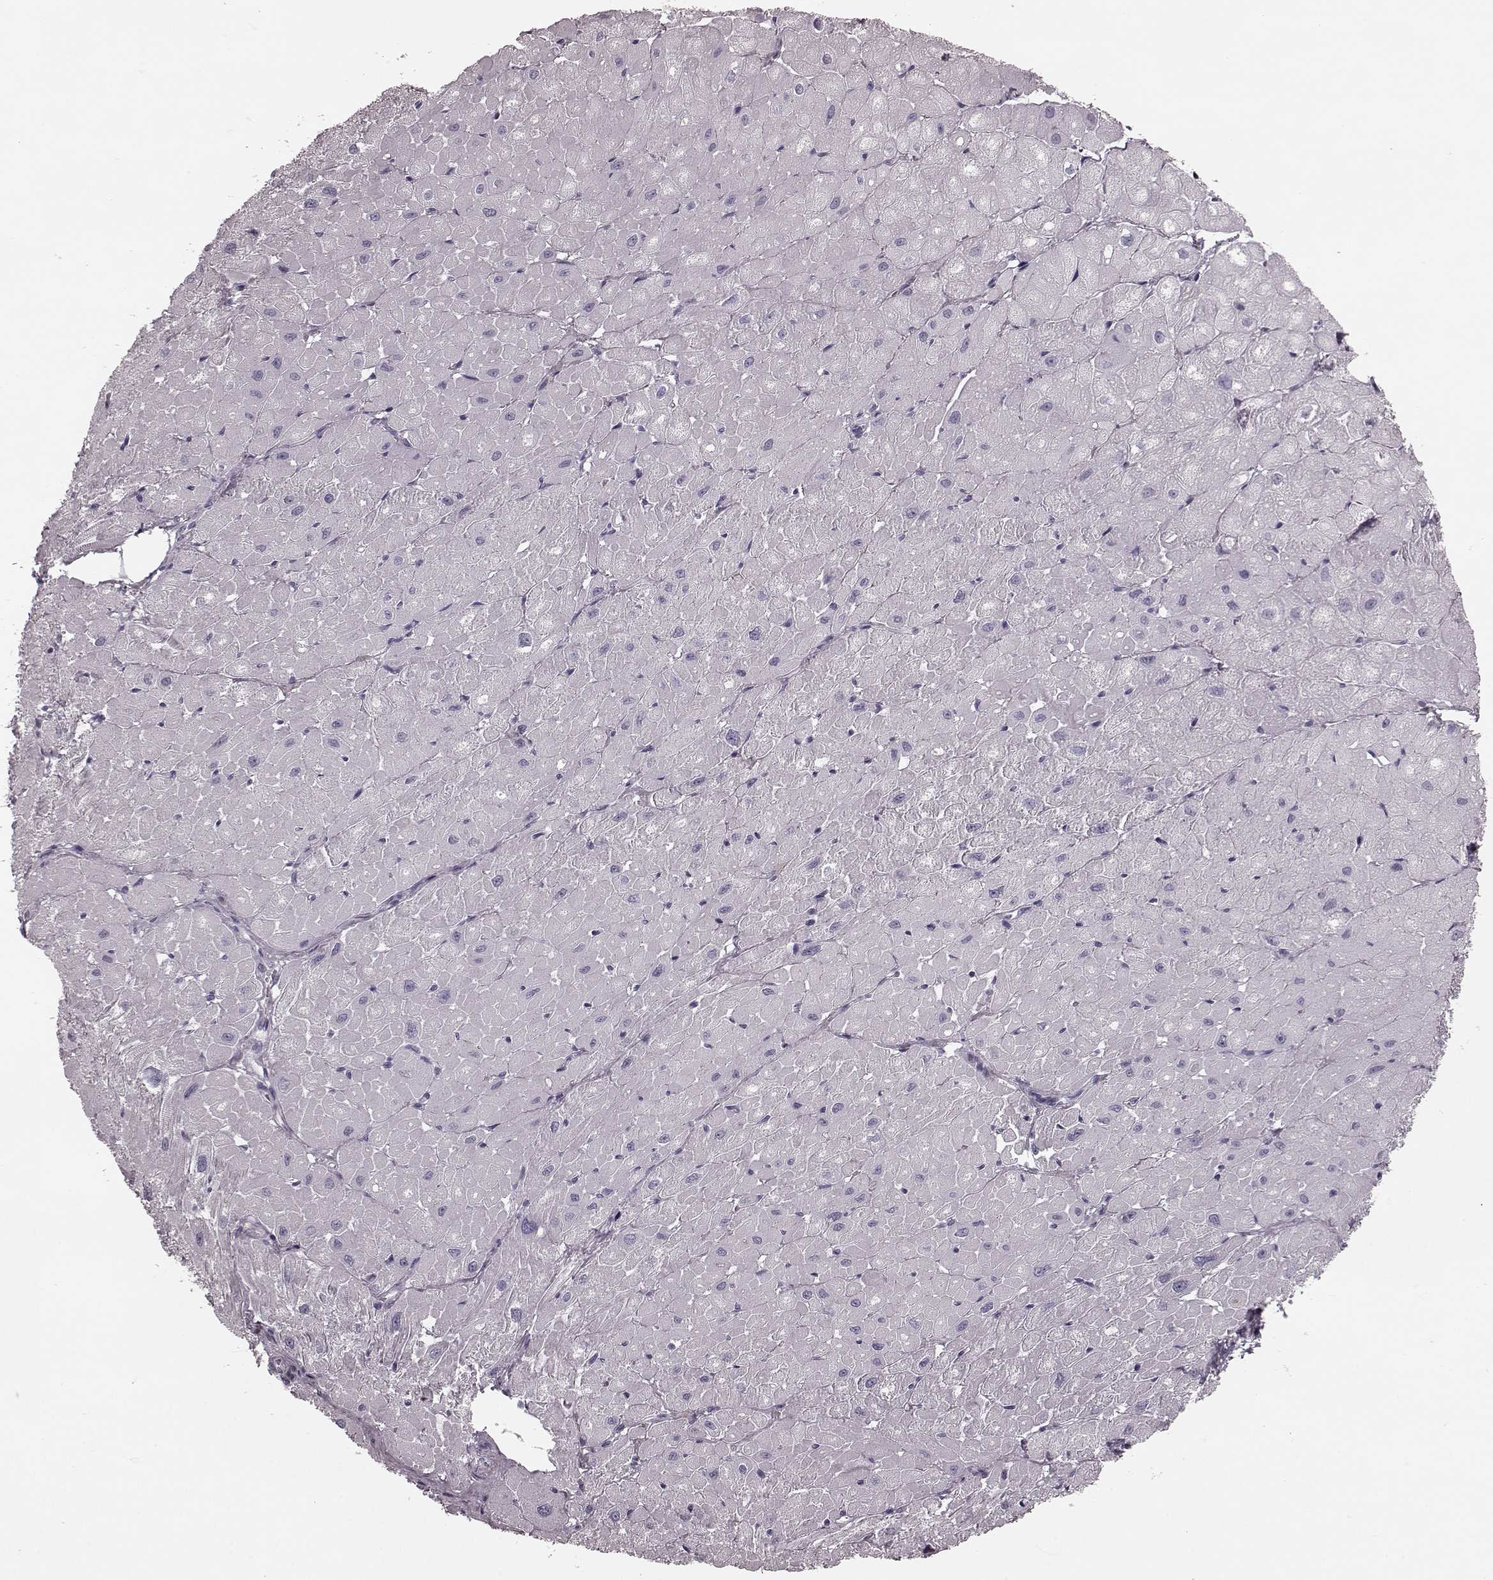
{"staining": {"intensity": "negative", "quantity": "none", "location": "none"}, "tissue": "heart muscle", "cell_type": "Cardiomyocytes", "image_type": "normal", "snomed": [{"axis": "morphology", "description": "Normal tissue, NOS"}, {"axis": "topography", "description": "Heart"}], "caption": "Immunohistochemistry image of benign heart muscle: human heart muscle stained with DAB exhibits no significant protein positivity in cardiomyocytes. The staining was performed using DAB (3,3'-diaminobenzidine) to visualize the protein expression in brown, while the nuclei were stained in blue with hematoxylin (Magnification: 20x).", "gene": "TRPM1", "patient": {"sex": "male", "age": 62}}